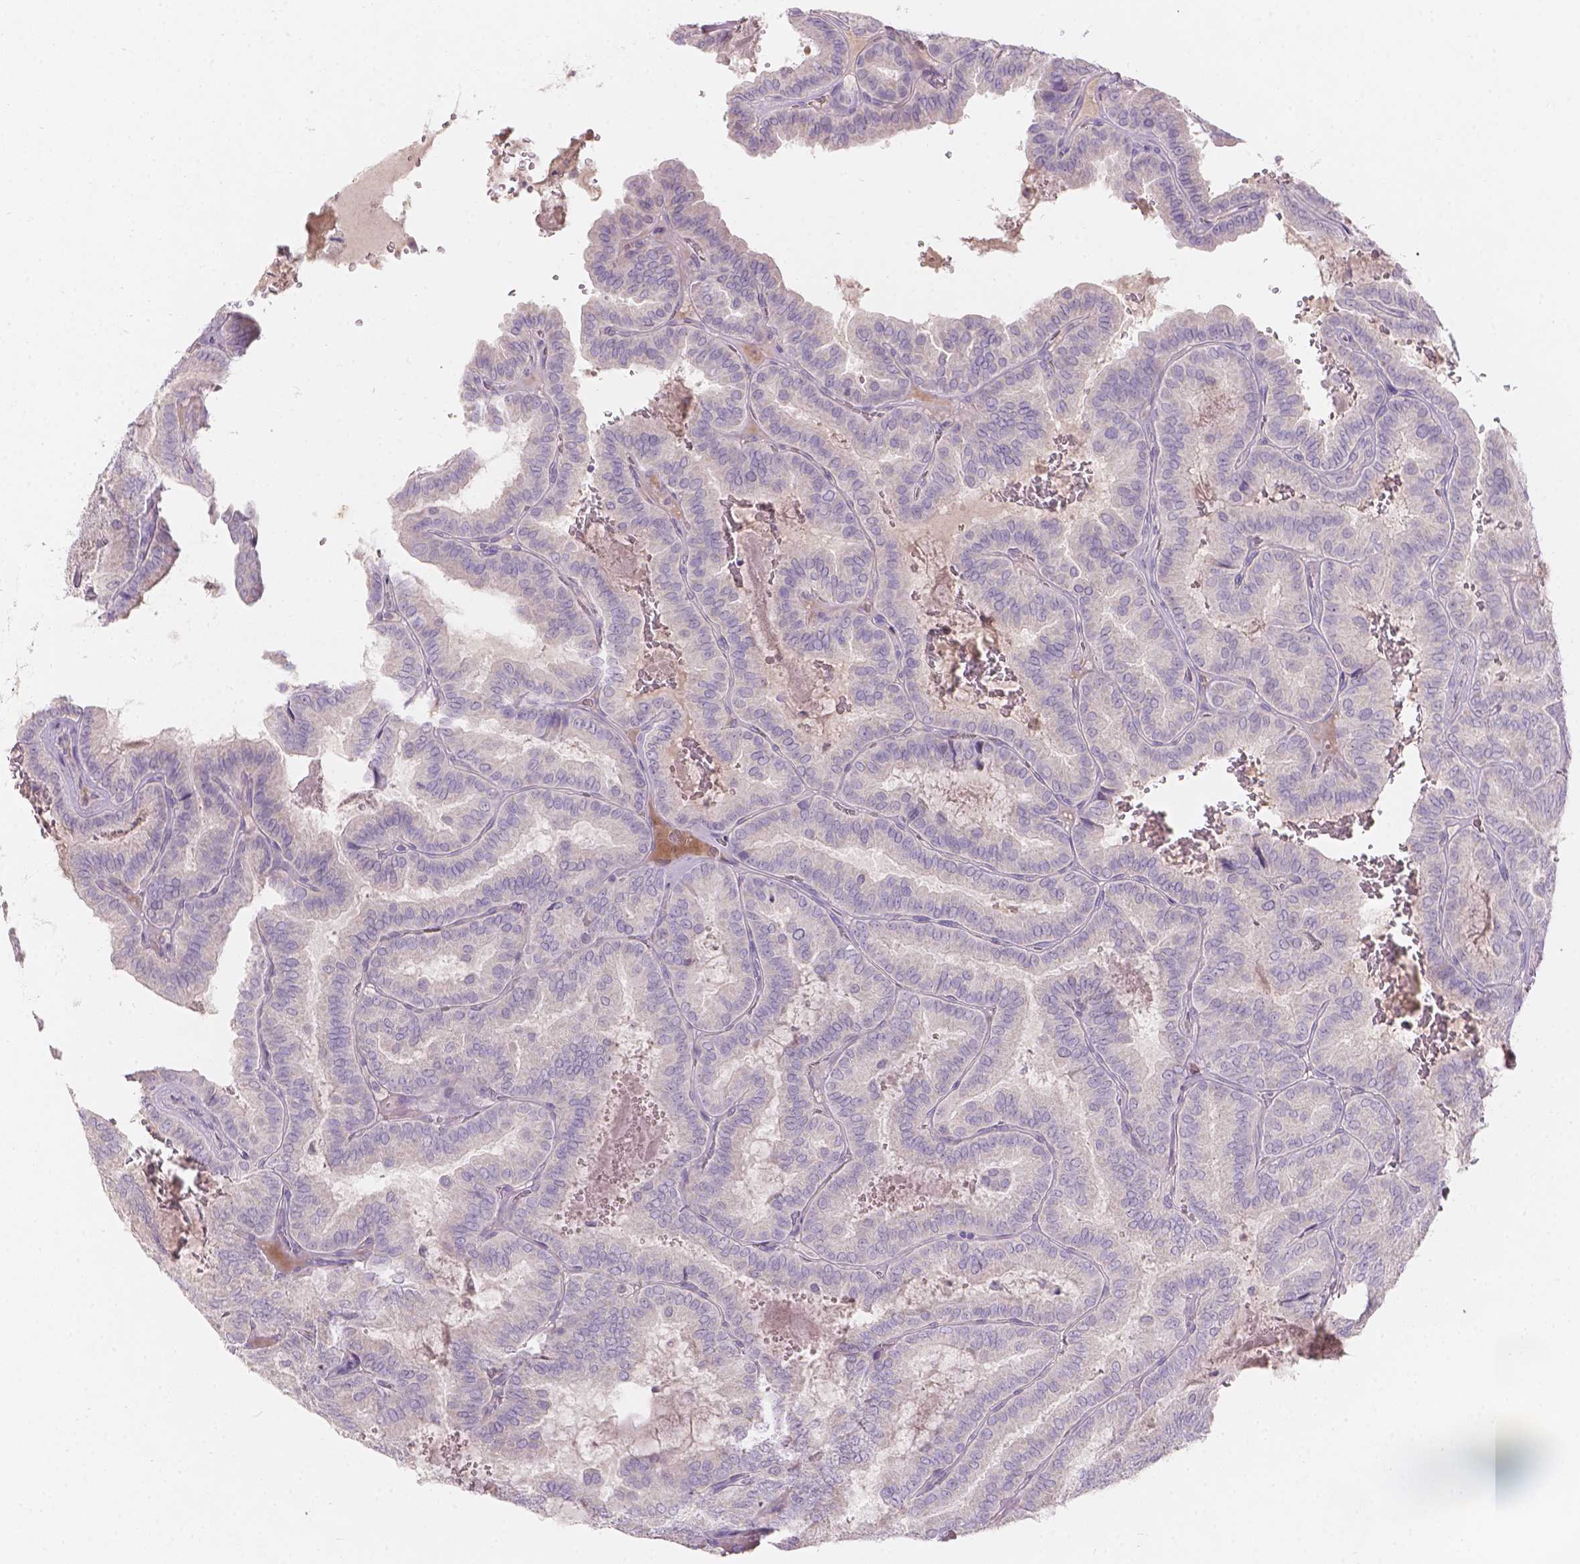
{"staining": {"intensity": "negative", "quantity": "none", "location": "none"}, "tissue": "thyroid cancer", "cell_type": "Tumor cells", "image_type": "cancer", "snomed": [{"axis": "morphology", "description": "Papillary adenocarcinoma, NOS"}, {"axis": "topography", "description": "Thyroid gland"}], "caption": "High magnification brightfield microscopy of thyroid papillary adenocarcinoma stained with DAB (3,3'-diaminobenzidine) (brown) and counterstained with hematoxylin (blue): tumor cells show no significant expression.", "gene": "DCAF4L1", "patient": {"sex": "female", "age": 75}}